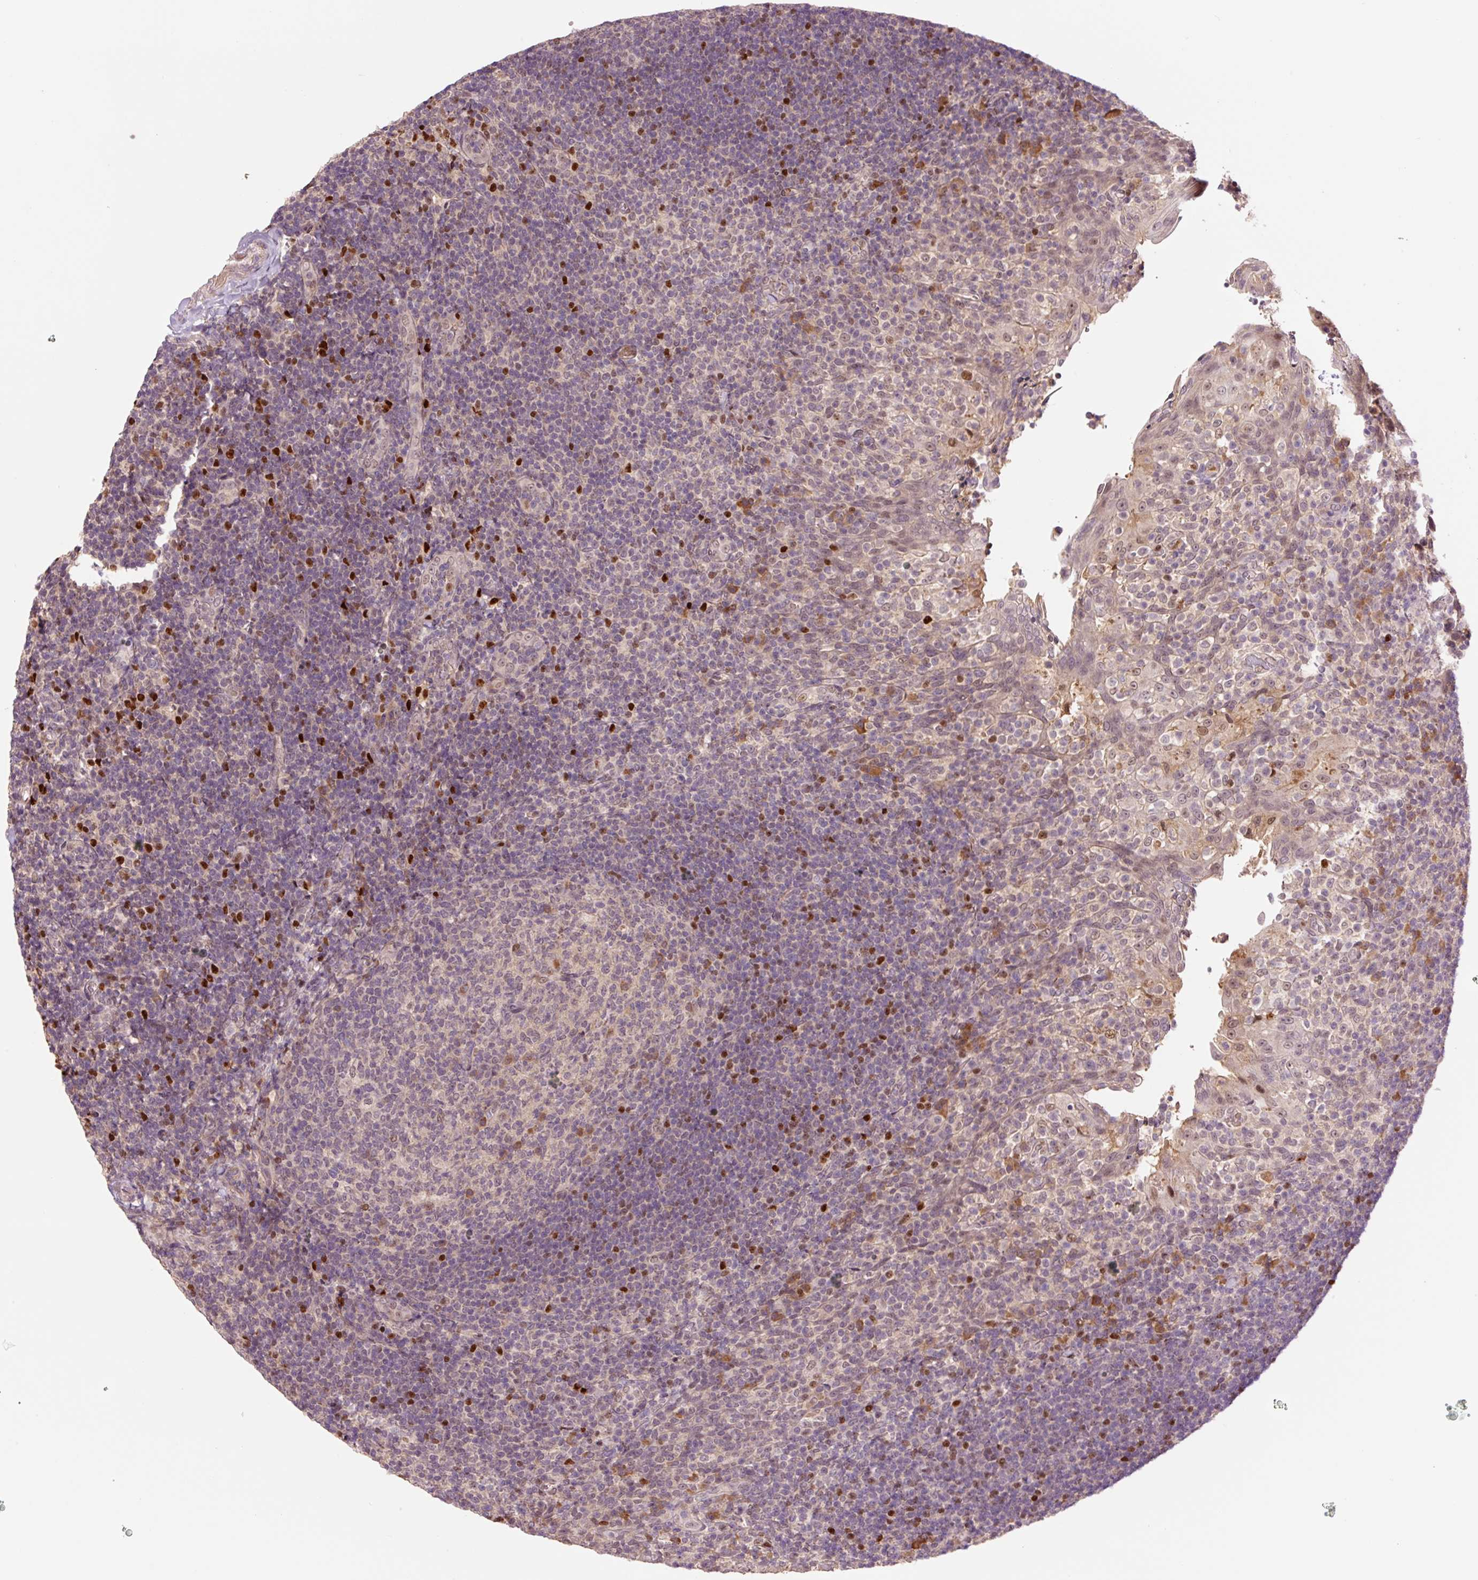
{"staining": {"intensity": "moderate", "quantity": "<25%", "location": "nuclear"}, "tissue": "tonsil", "cell_type": "Germinal center cells", "image_type": "normal", "snomed": [{"axis": "morphology", "description": "Normal tissue, NOS"}, {"axis": "topography", "description": "Tonsil"}], "caption": "The histopathology image demonstrates immunohistochemical staining of unremarkable tonsil. There is moderate nuclear staining is appreciated in about <25% of germinal center cells.", "gene": "DPPA4", "patient": {"sex": "female", "age": 10}}